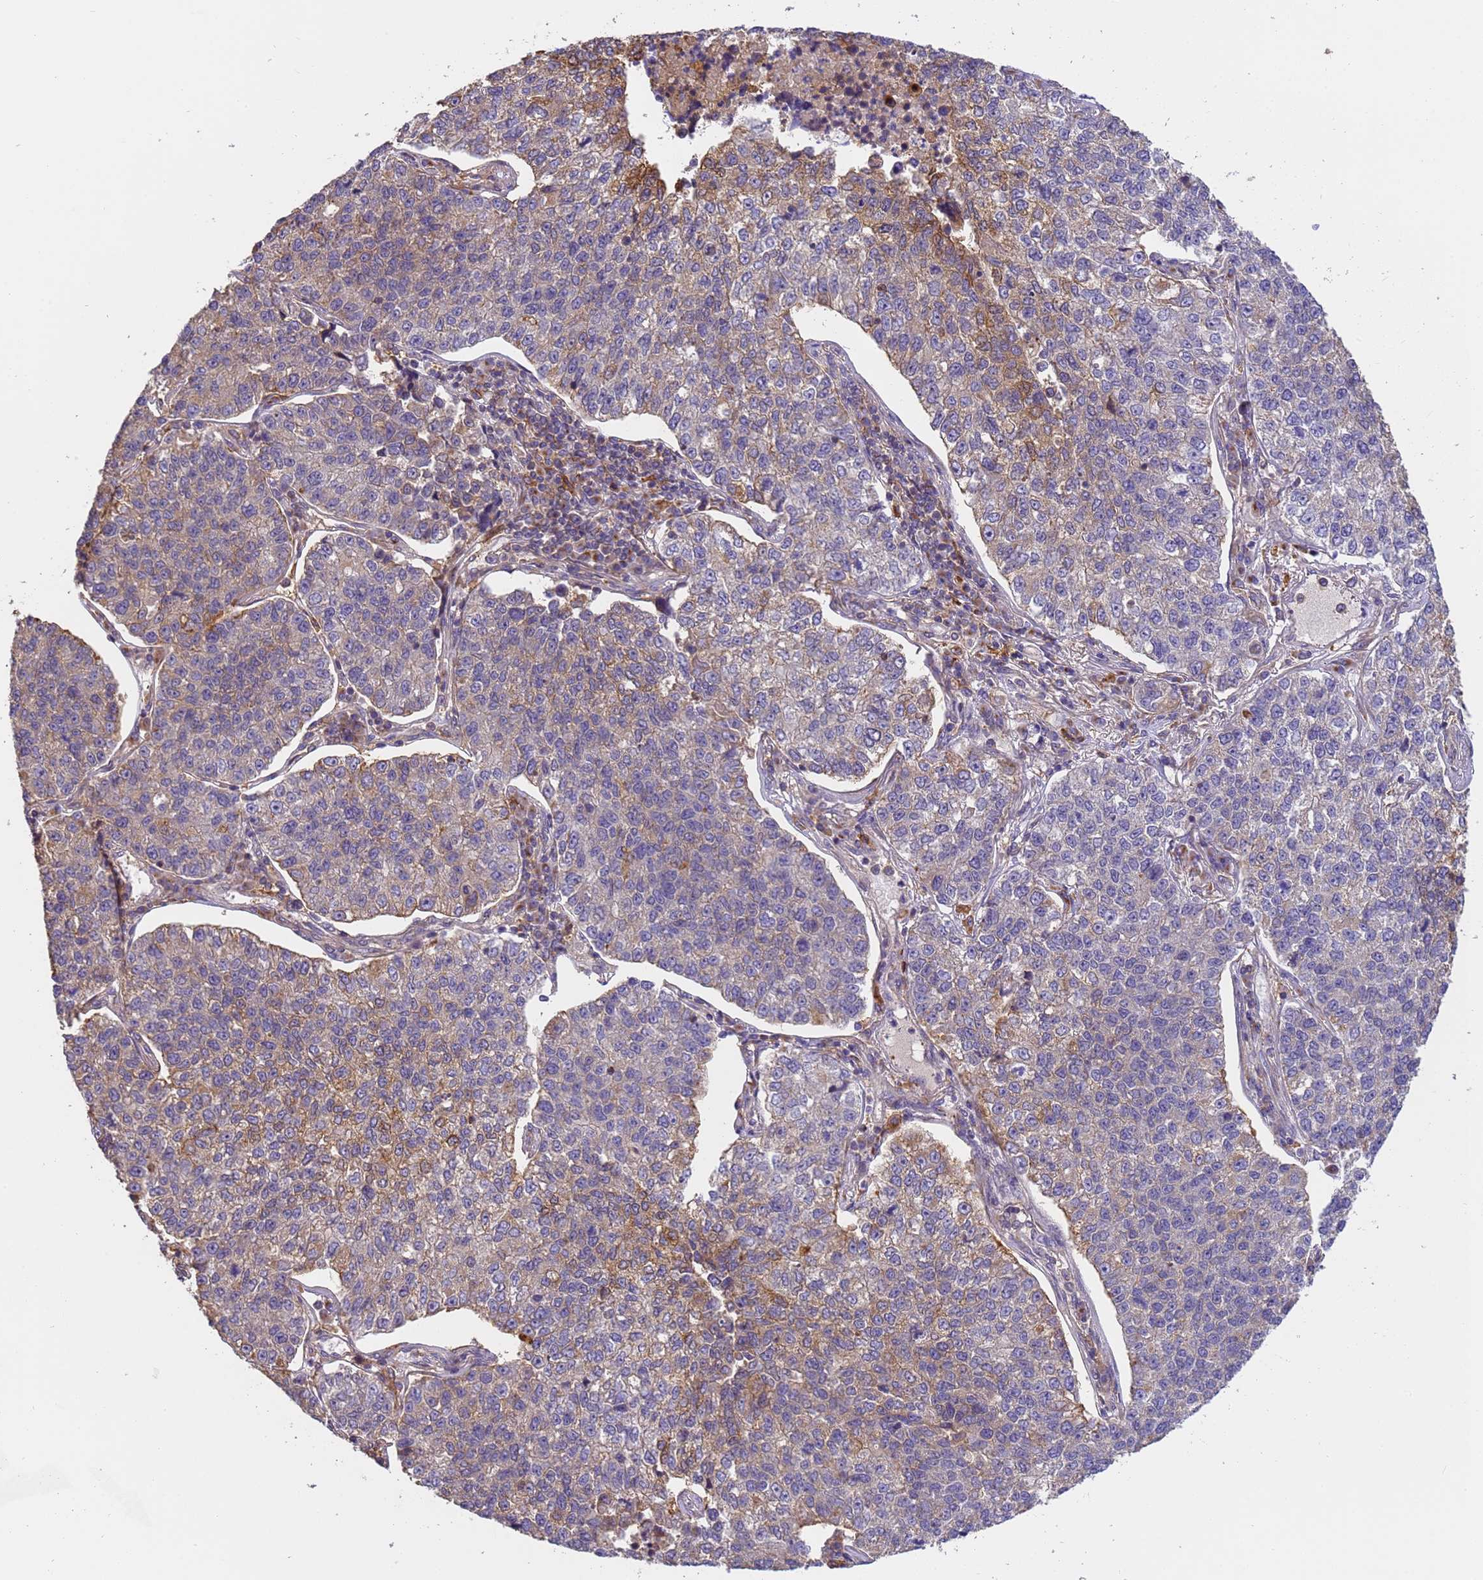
{"staining": {"intensity": "moderate", "quantity": "<25%", "location": "cytoplasmic/membranous"}, "tissue": "lung cancer", "cell_type": "Tumor cells", "image_type": "cancer", "snomed": [{"axis": "morphology", "description": "Adenocarcinoma, NOS"}, {"axis": "topography", "description": "Lung"}], "caption": "Immunohistochemical staining of human lung cancer (adenocarcinoma) displays low levels of moderate cytoplasmic/membranous protein staining in about <25% of tumor cells.", "gene": "M6PR", "patient": {"sex": "male", "age": 49}}